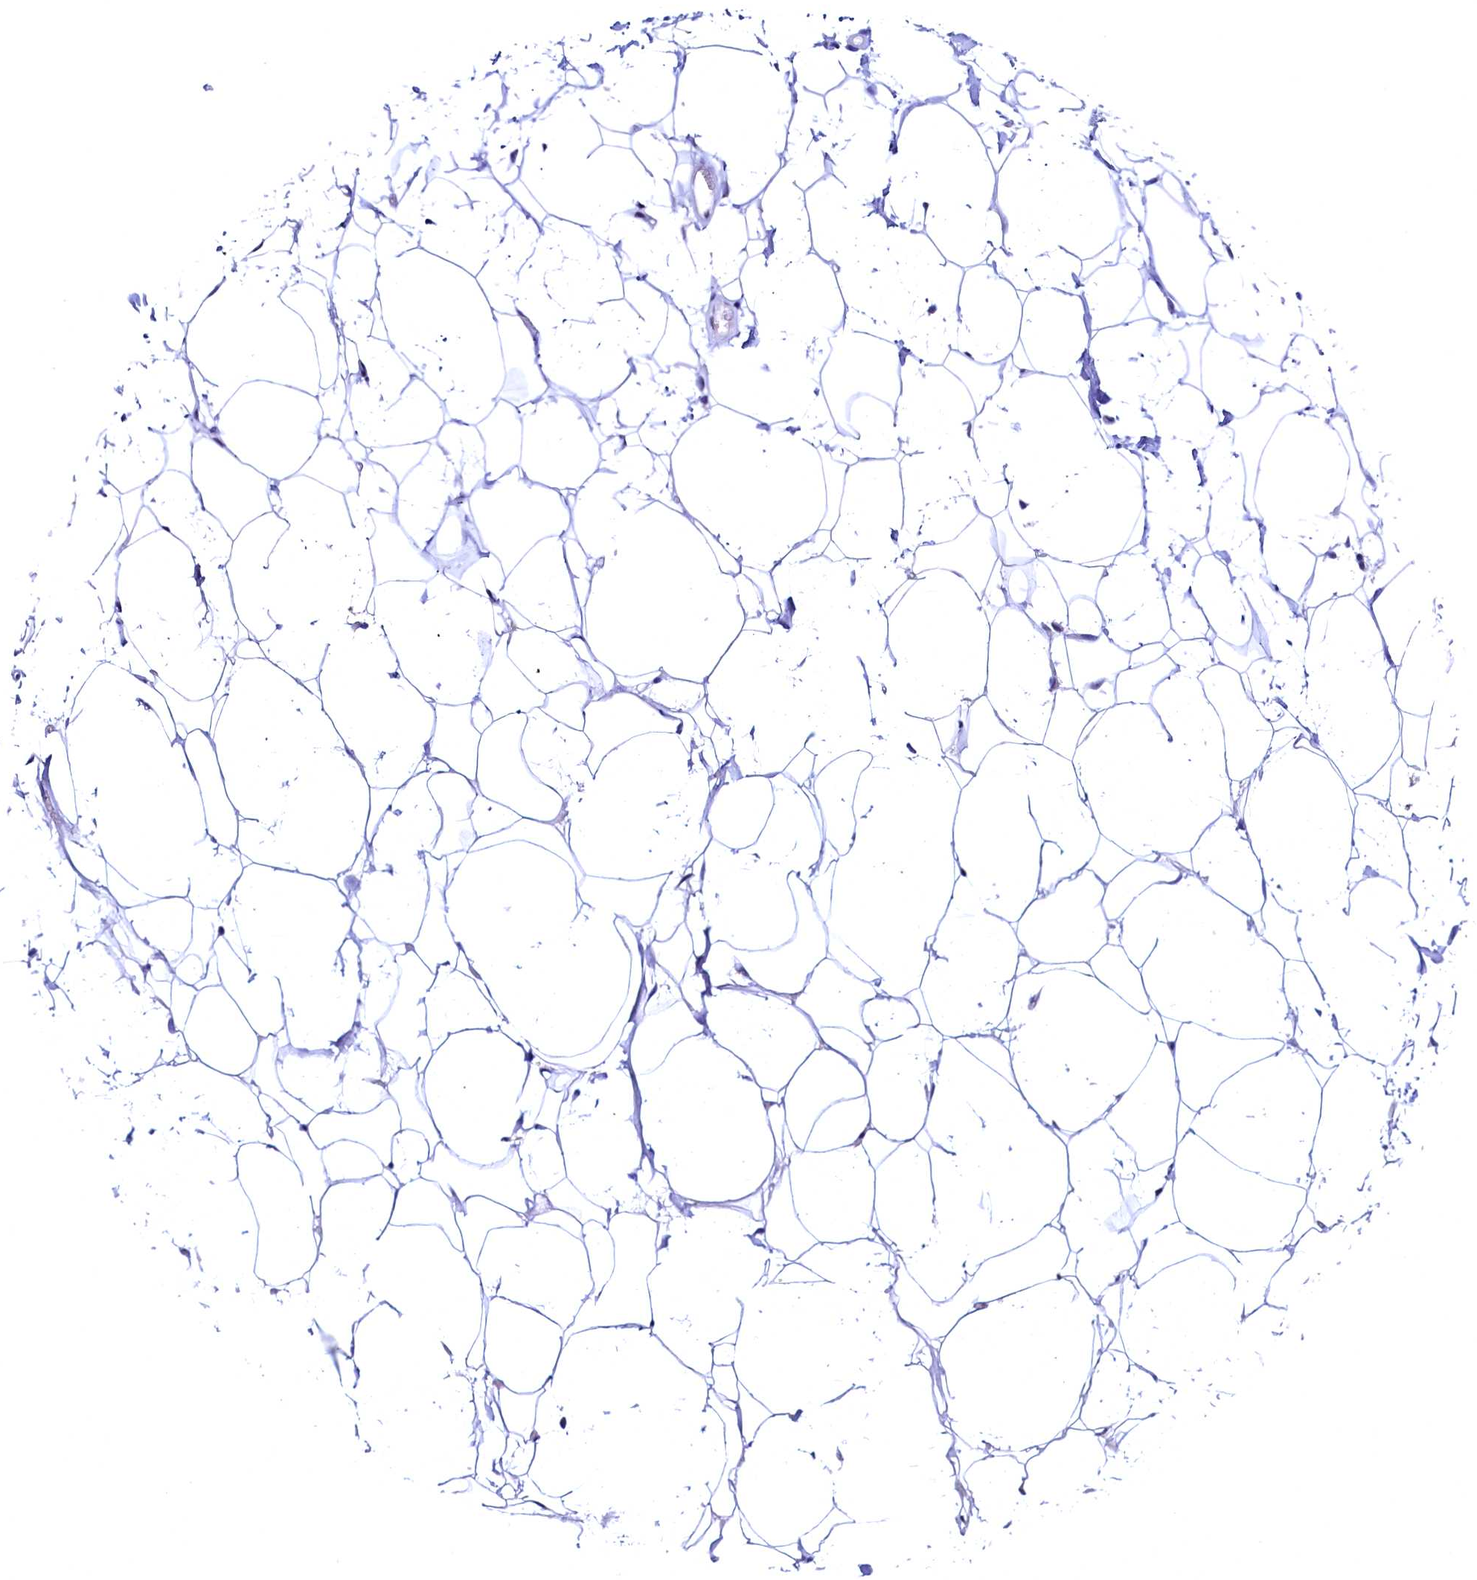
{"staining": {"intensity": "negative", "quantity": "none", "location": "none"}, "tissue": "adipose tissue", "cell_type": "Adipocytes", "image_type": "normal", "snomed": [{"axis": "morphology", "description": "Normal tissue, NOS"}, {"axis": "topography", "description": "Breast"}], "caption": "Adipocytes are negative for brown protein staining in normal adipose tissue. Brightfield microscopy of immunohistochemistry stained with DAB (3,3'-diaminobenzidine) (brown) and hematoxylin (blue), captured at high magnification.", "gene": "FLYWCH2", "patient": {"sex": "female", "age": 26}}